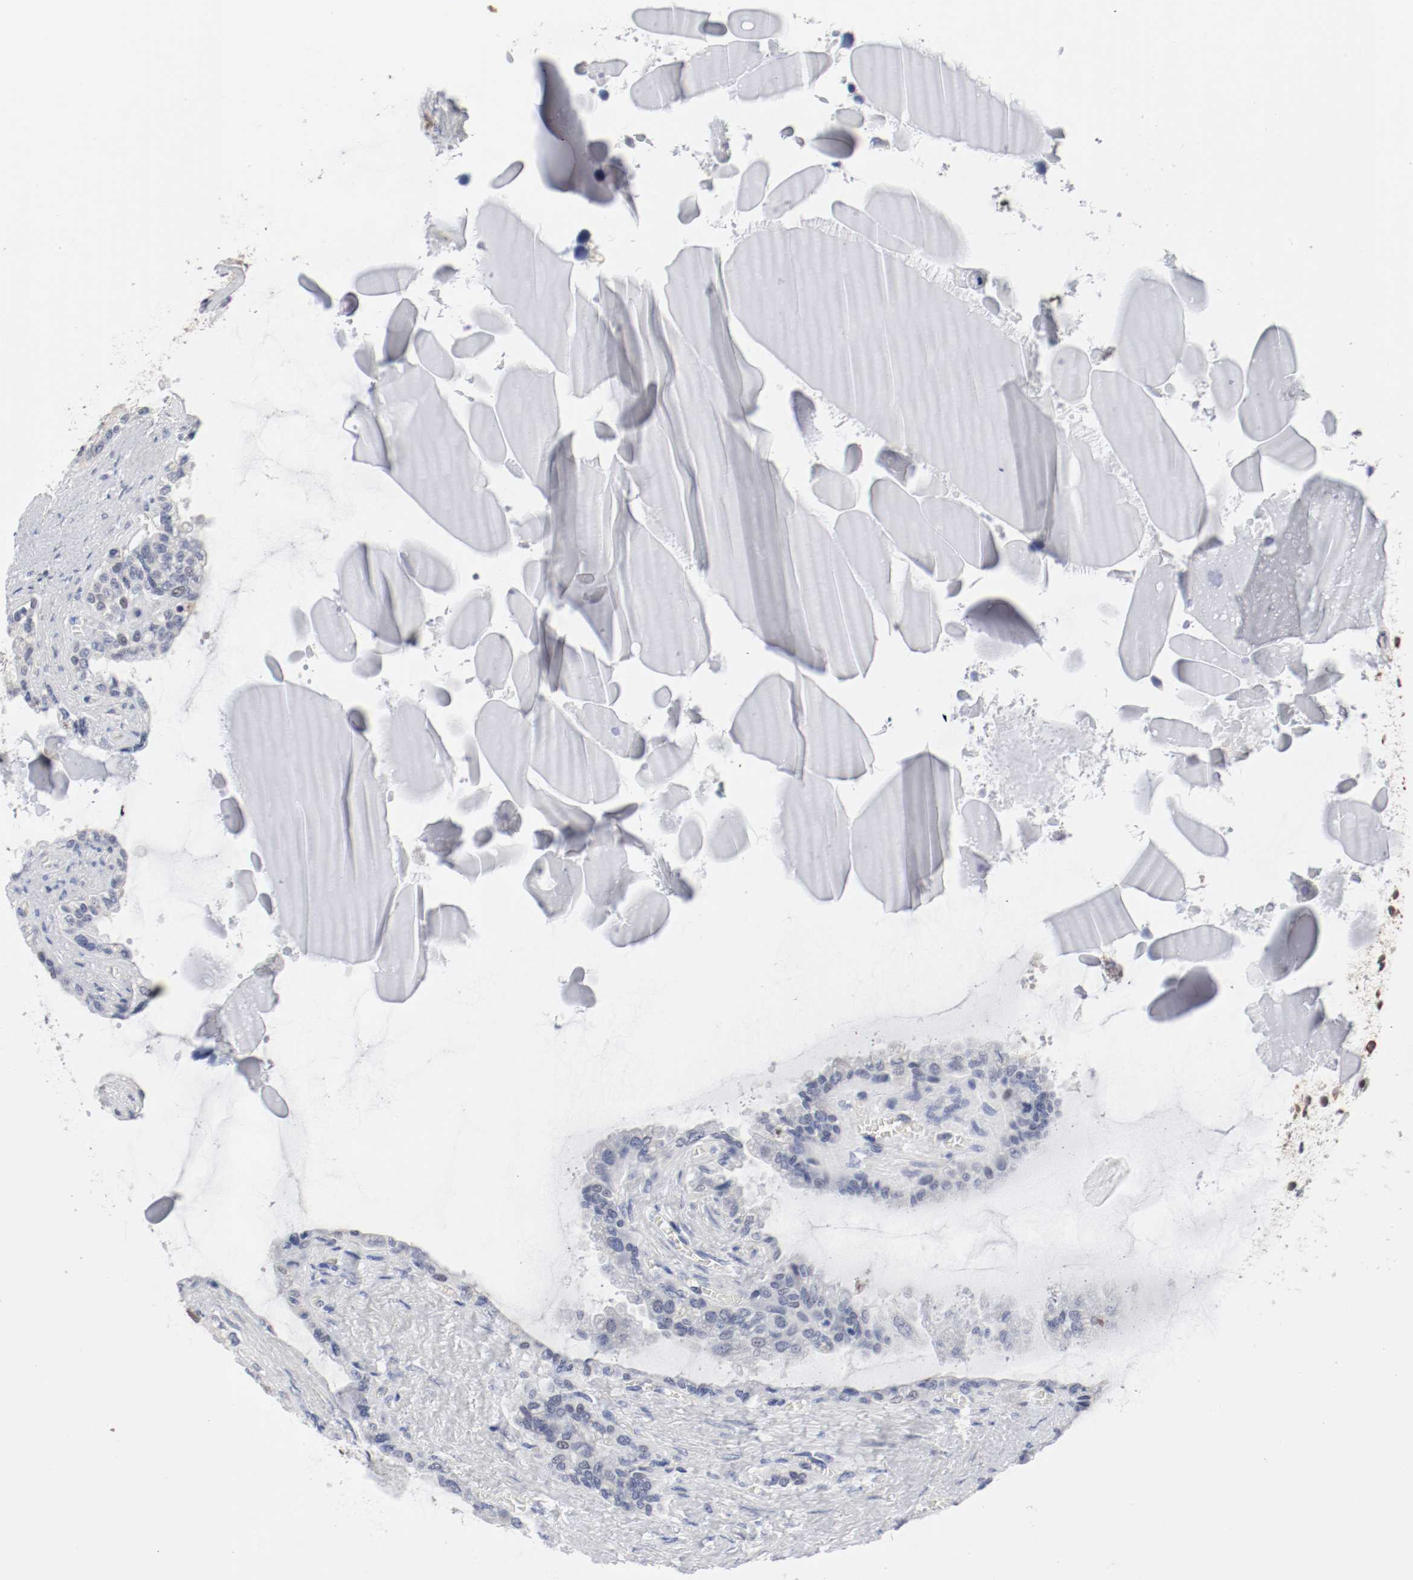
{"staining": {"intensity": "negative", "quantity": "none", "location": "none"}, "tissue": "seminal vesicle", "cell_type": "Glandular cells", "image_type": "normal", "snomed": [{"axis": "morphology", "description": "Normal tissue, NOS"}, {"axis": "morphology", "description": "Inflammation, NOS"}, {"axis": "topography", "description": "Urinary bladder"}, {"axis": "topography", "description": "Prostate"}, {"axis": "topography", "description": "Seminal veicle"}], "caption": "The photomicrograph shows no staining of glandular cells in benign seminal vesicle.", "gene": "ANKLE2", "patient": {"sex": "male", "age": 82}}